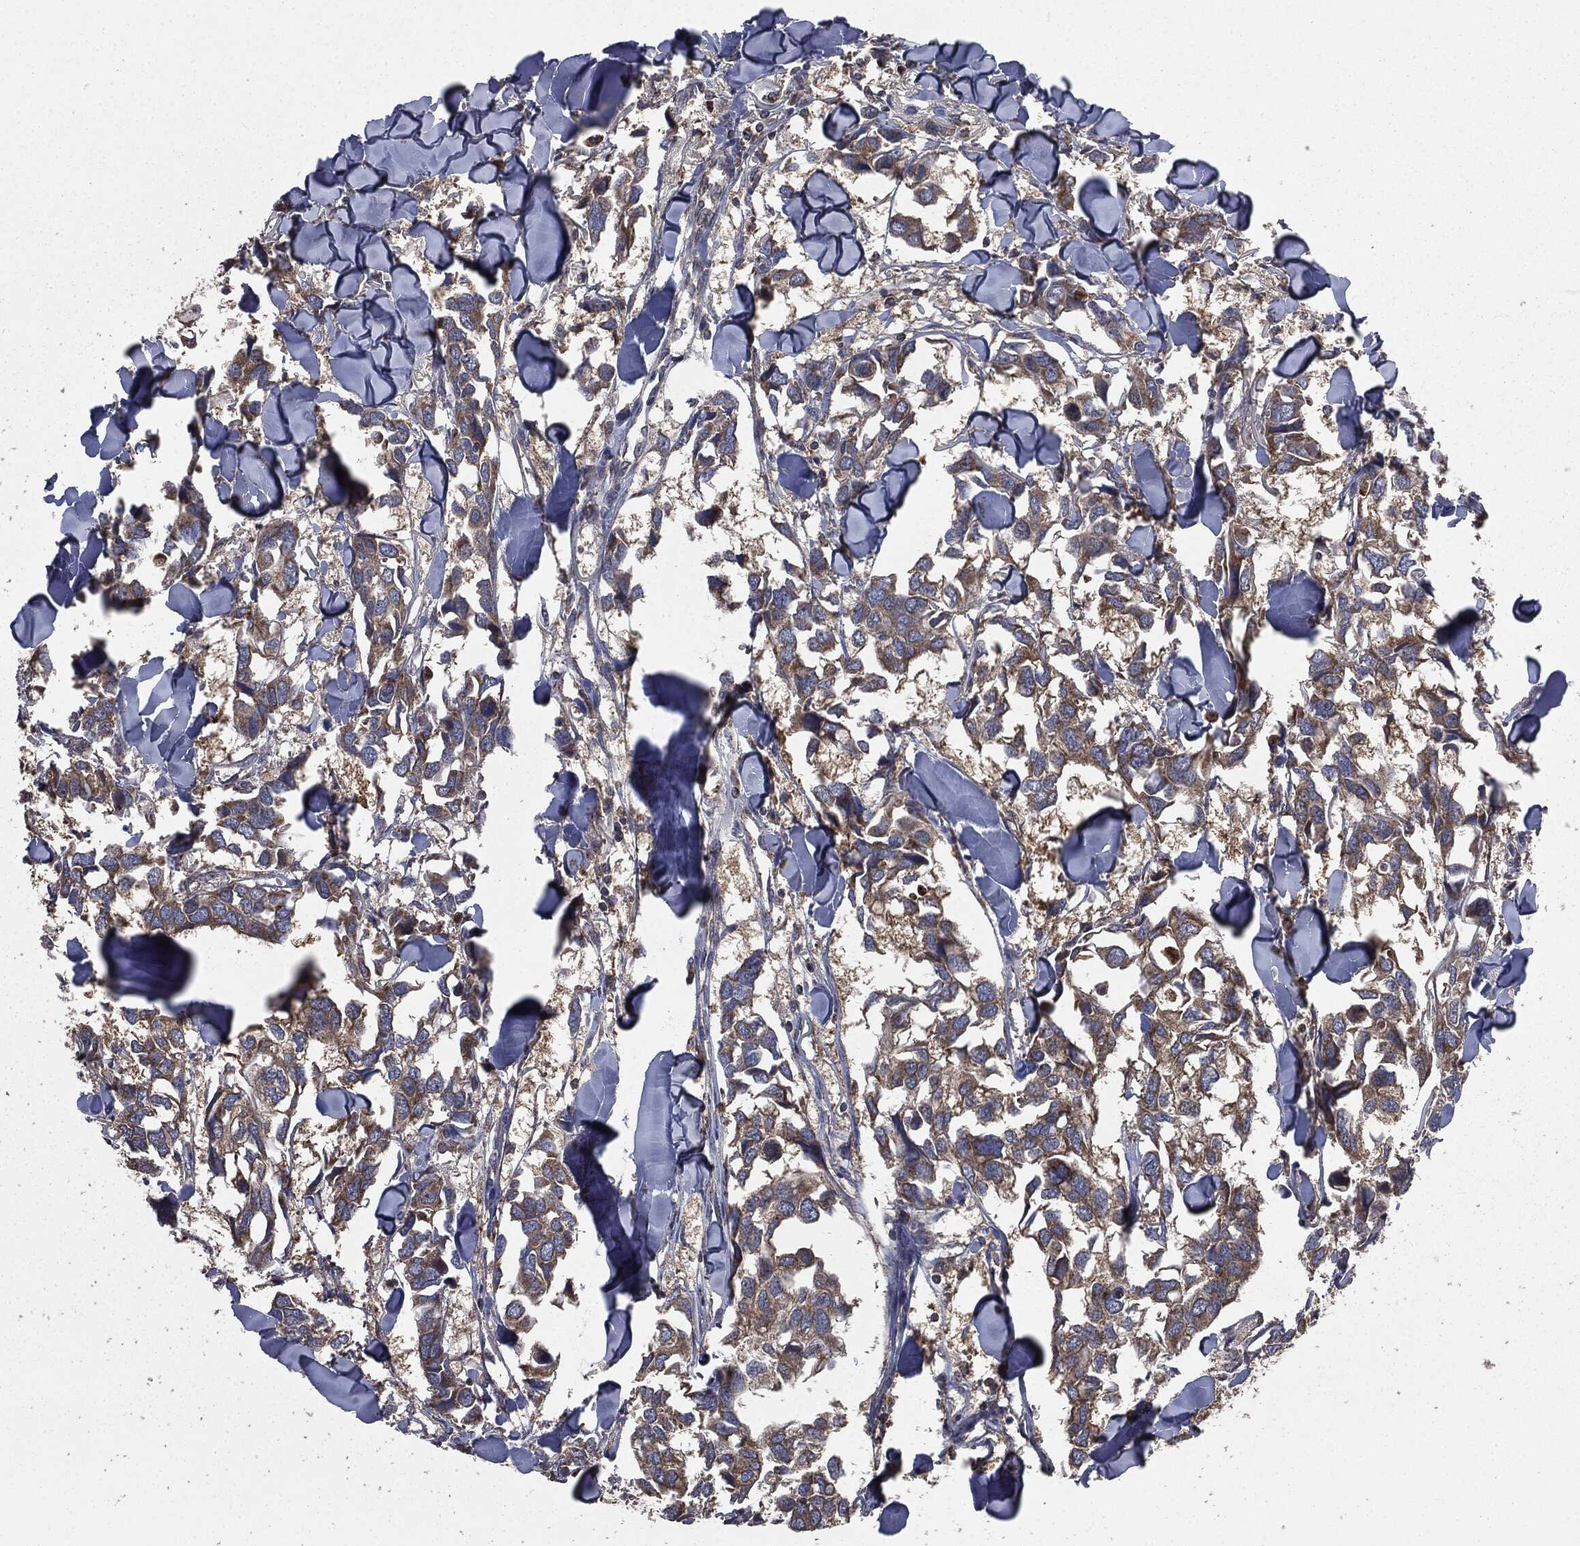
{"staining": {"intensity": "moderate", "quantity": ">75%", "location": "cytoplasmic/membranous"}, "tissue": "breast cancer", "cell_type": "Tumor cells", "image_type": "cancer", "snomed": [{"axis": "morphology", "description": "Duct carcinoma"}, {"axis": "topography", "description": "Breast"}], "caption": "Protein staining by IHC reveals moderate cytoplasmic/membranous expression in approximately >75% of tumor cells in breast infiltrating ductal carcinoma. (brown staining indicates protein expression, while blue staining denotes nuclei).", "gene": "MAPK6", "patient": {"sex": "female", "age": 83}}